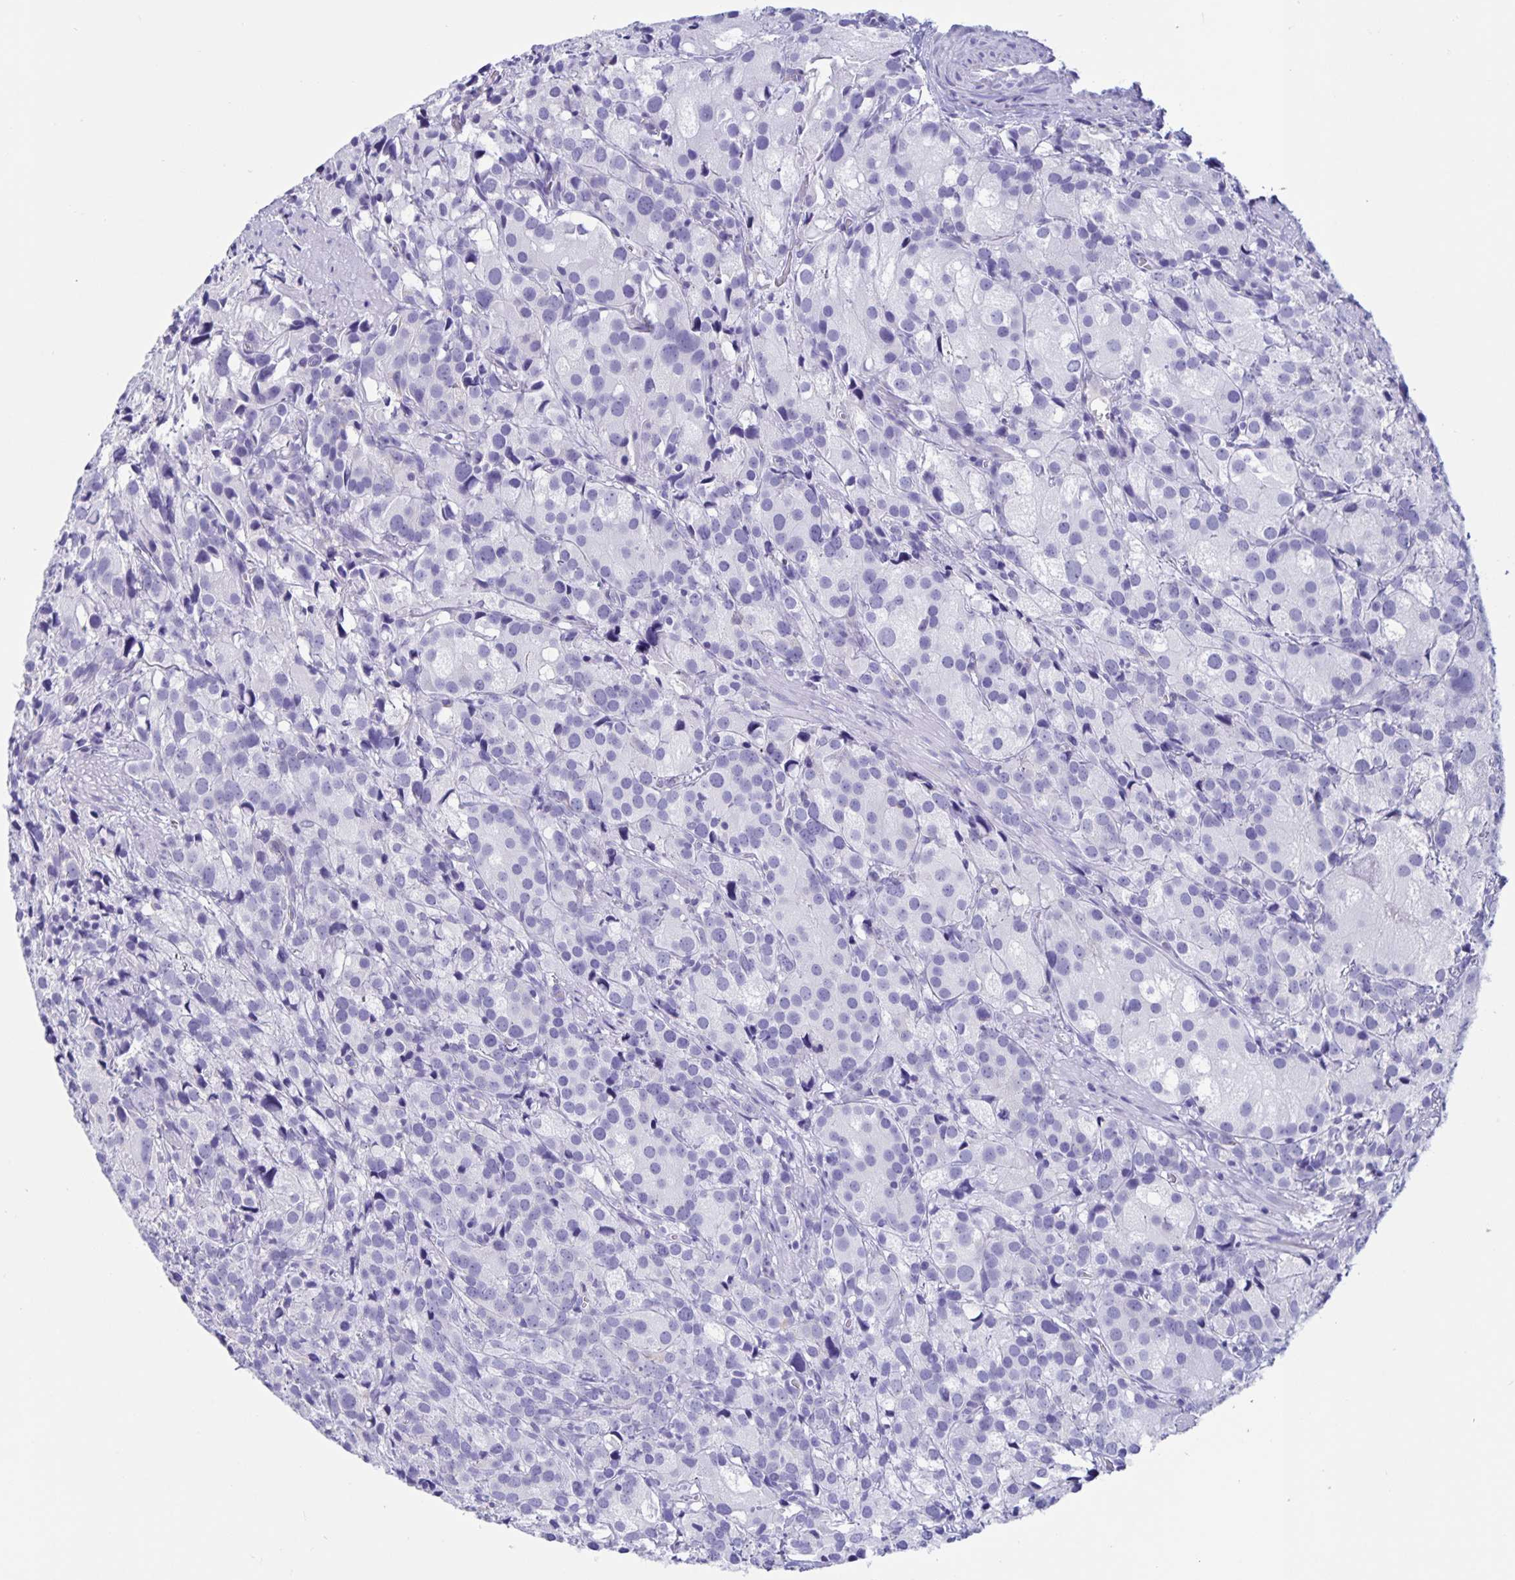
{"staining": {"intensity": "negative", "quantity": "none", "location": "none"}, "tissue": "prostate cancer", "cell_type": "Tumor cells", "image_type": "cancer", "snomed": [{"axis": "morphology", "description": "Adenocarcinoma, High grade"}, {"axis": "topography", "description": "Prostate"}], "caption": "The immunohistochemistry image has no significant staining in tumor cells of prostate high-grade adenocarcinoma tissue.", "gene": "DMBT1", "patient": {"sex": "male", "age": 86}}